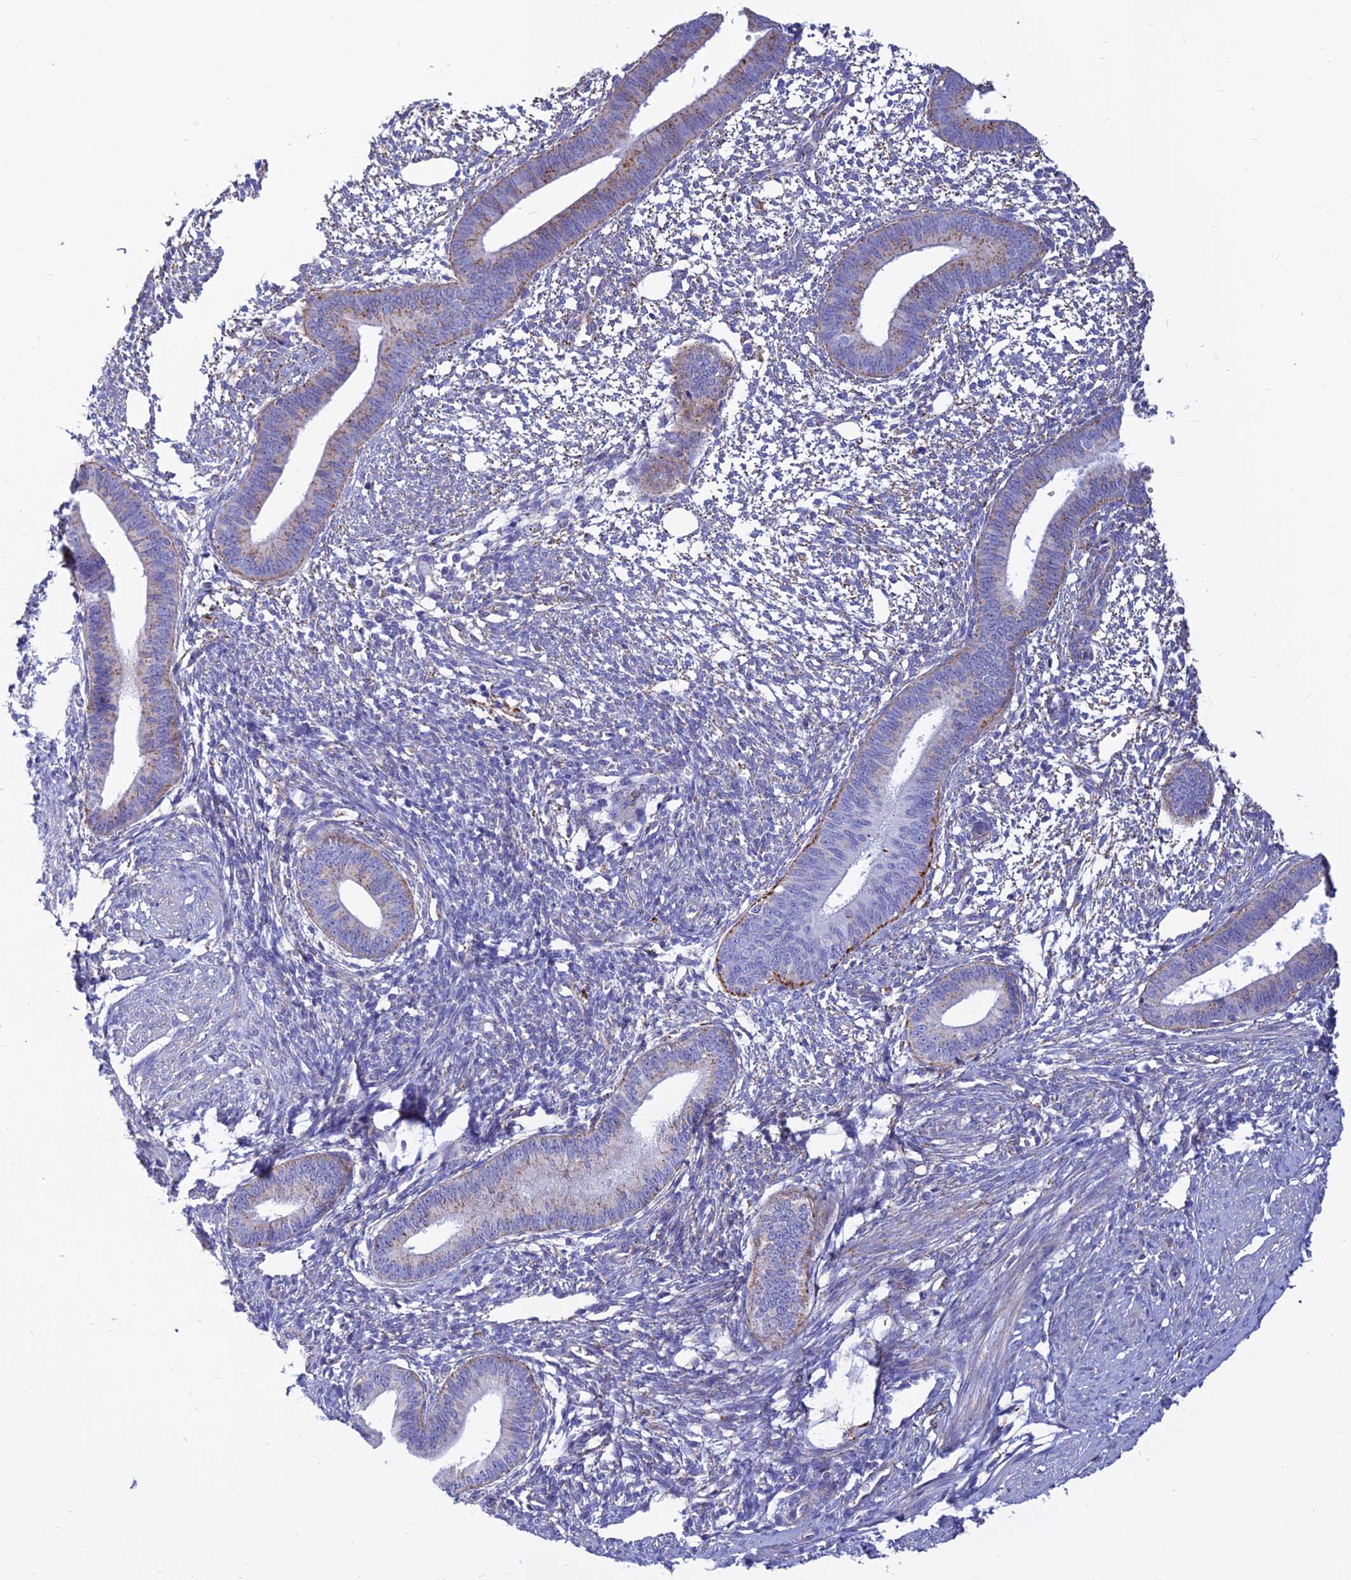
{"staining": {"intensity": "moderate", "quantity": "<25%", "location": "cytoplasmic/membranous"}, "tissue": "endometrium", "cell_type": "Cells in endometrial stroma", "image_type": "normal", "snomed": [{"axis": "morphology", "description": "Normal tissue, NOS"}, {"axis": "topography", "description": "Endometrium"}], "caption": "Approximately <25% of cells in endometrial stroma in benign human endometrium display moderate cytoplasmic/membranous protein staining as visualized by brown immunohistochemical staining.", "gene": "SPNS1", "patient": {"sex": "female", "age": 46}}